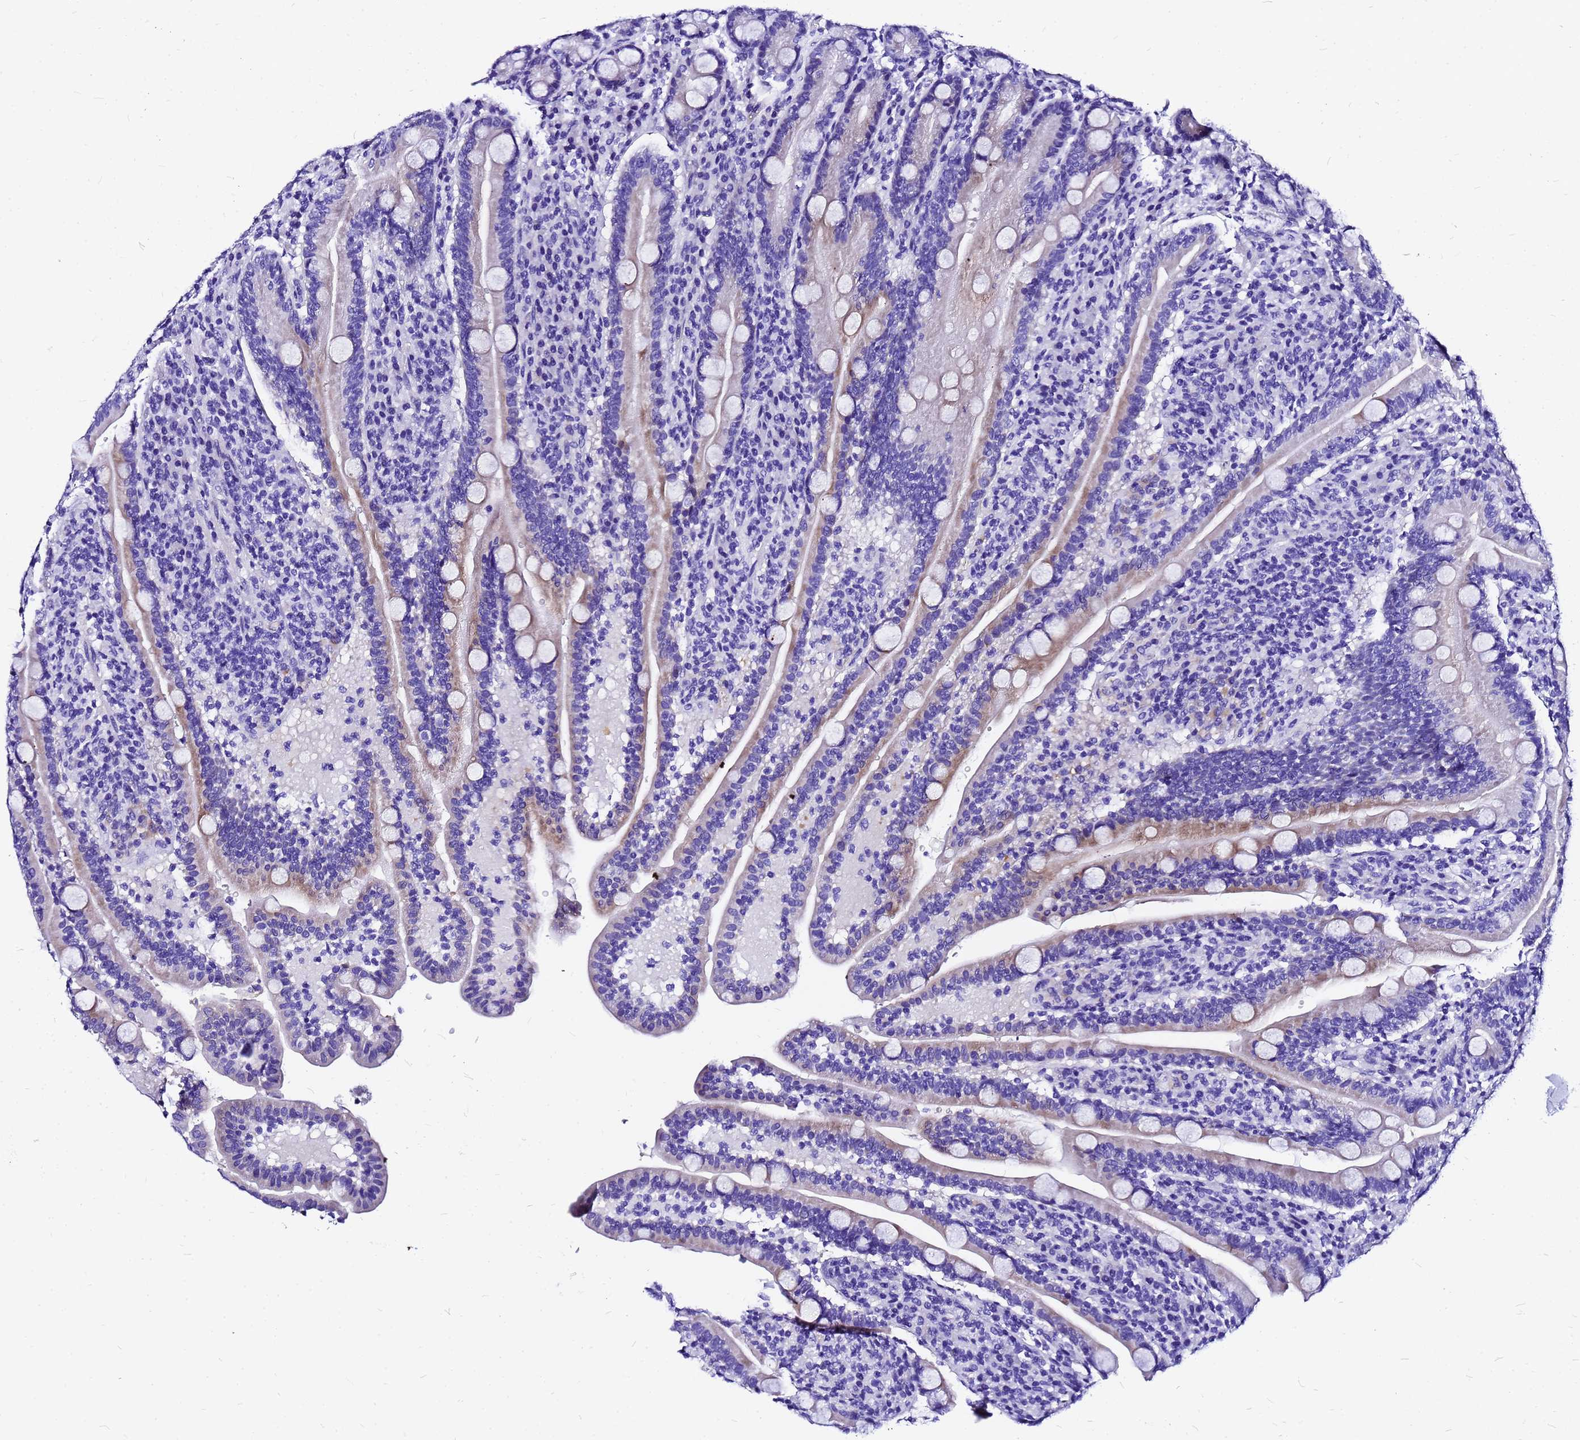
{"staining": {"intensity": "moderate", "quantity": "<25%", "location": "cytoplasmic/membranous"}, "tissue": "duodenum", "cell_type": "Glandular cells", "image_type": "normal", "snomed": [{"axis": "morphology", "description": "Normal tissue, NOS"}, {"axis": "topography", "description": "Duodenum"}], "caption": "This histopathology image exhibits benign duodenum stained with immunohistochemistry to label a protein in brown. The cytoplasmic/membranous of glandular cells show moderate positivity for the protein. Nuclei are counter-stained blue.", "gene": "HERC4", "patient": {"sex": "male", "age": 35}}